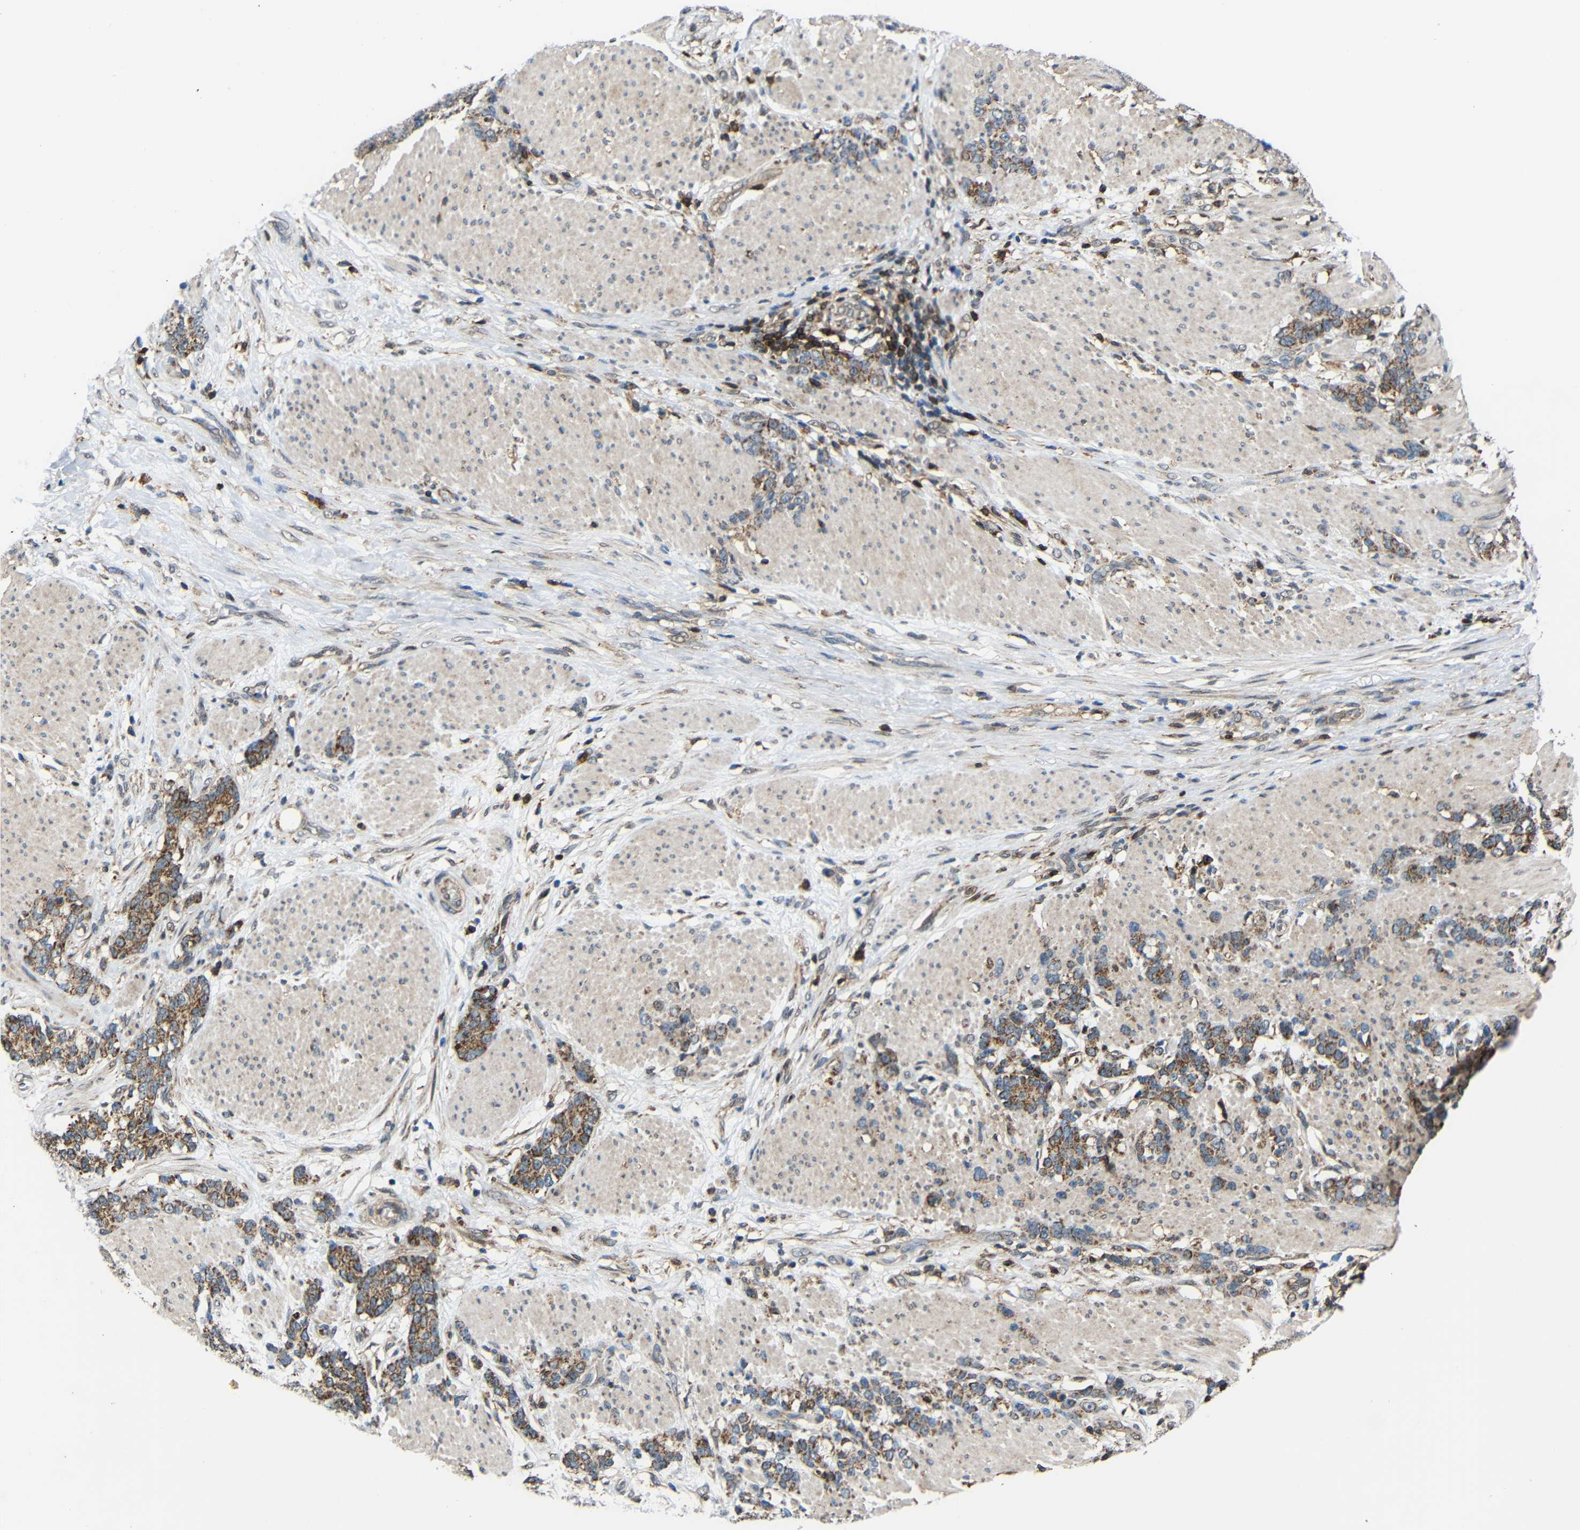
{"staining": {"intensity": "moderate", "quantity": ">75%", "location": "cytoplasmic/membranous"}, "tissue": "stomach cancer", "cell_type": "Tumor cells", "image_type": "cancer", "snomed": [{"axis": "morphology", "description": "Adenocarcinoma, NOS"}, {"axis": "topography", "description": "Stomach, lower"}], "caption": "Stomach cancer stained for a protein demonstrates moderate cytoplasmic/membranous positivity in tumor cells. (DAB (3,3'-diaminobenzidine) IHC, brown staining for protein, blue staining for nuclei).", "gene": "C1GALT1", "patient": {"sex": "male", "age": 88}}